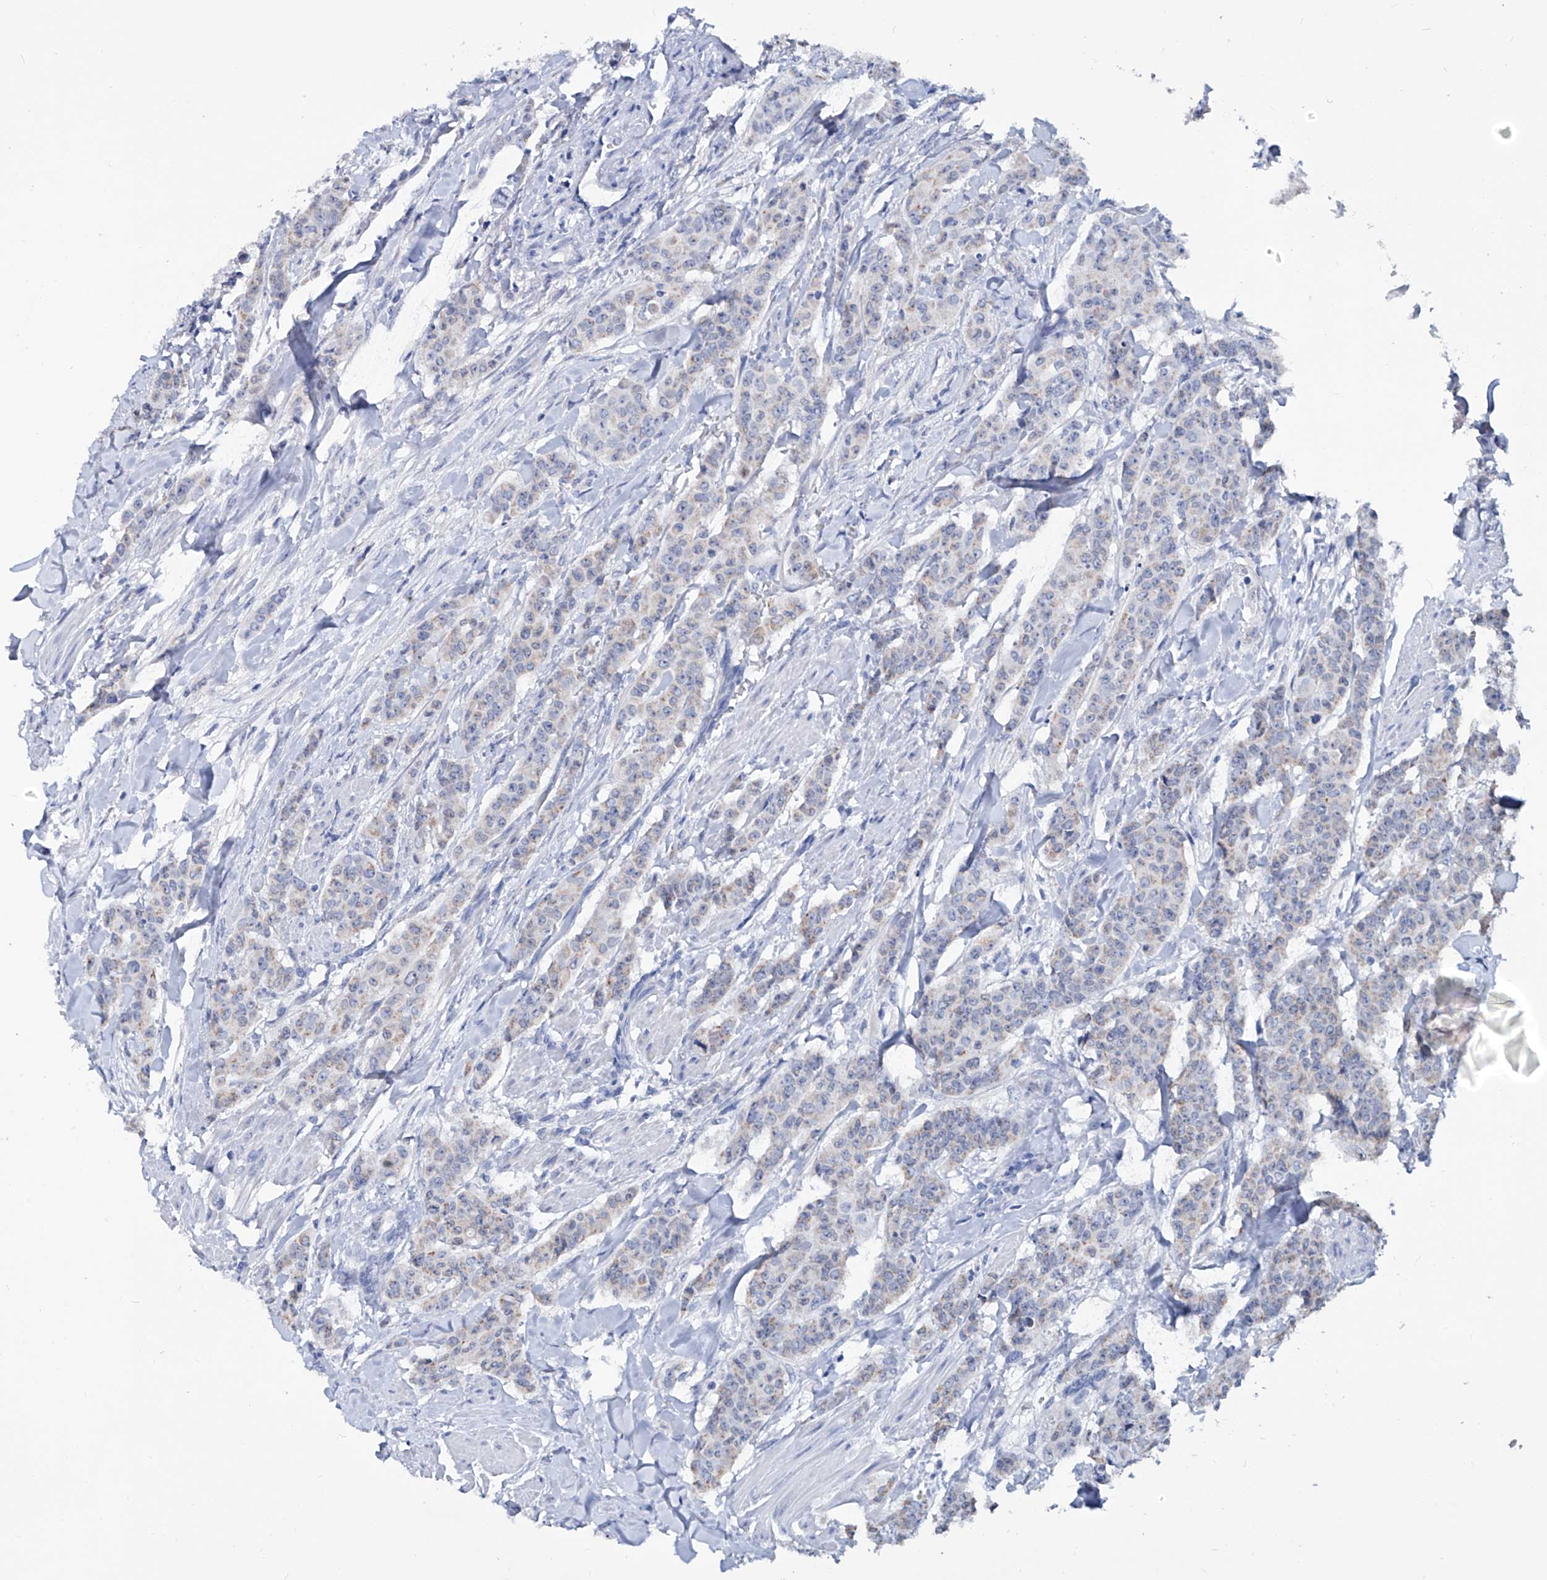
{"staining": {"intensity": "negative", "quantity": "none", "location": "none"}, "tissue": "breast cancer", "cell_type": "Tumor cells", "image_type": "cancer", "snomed": [{"axis": "morphology", "description": "Duct carcinoma"}, {"axis": "topography", "description": "Breast"}], "caption": "The immunohistochemistry (IHC) image has no significant positivity in tumor cells of breast cancer (intraductal carcinoma) tissue. (DAB (3,3'-diaminobenzidine) IHC visualized using brightfield microscopy, high magnification).", "gene": "KLHL17", "patient": {"sex": "female", "age": 40}}